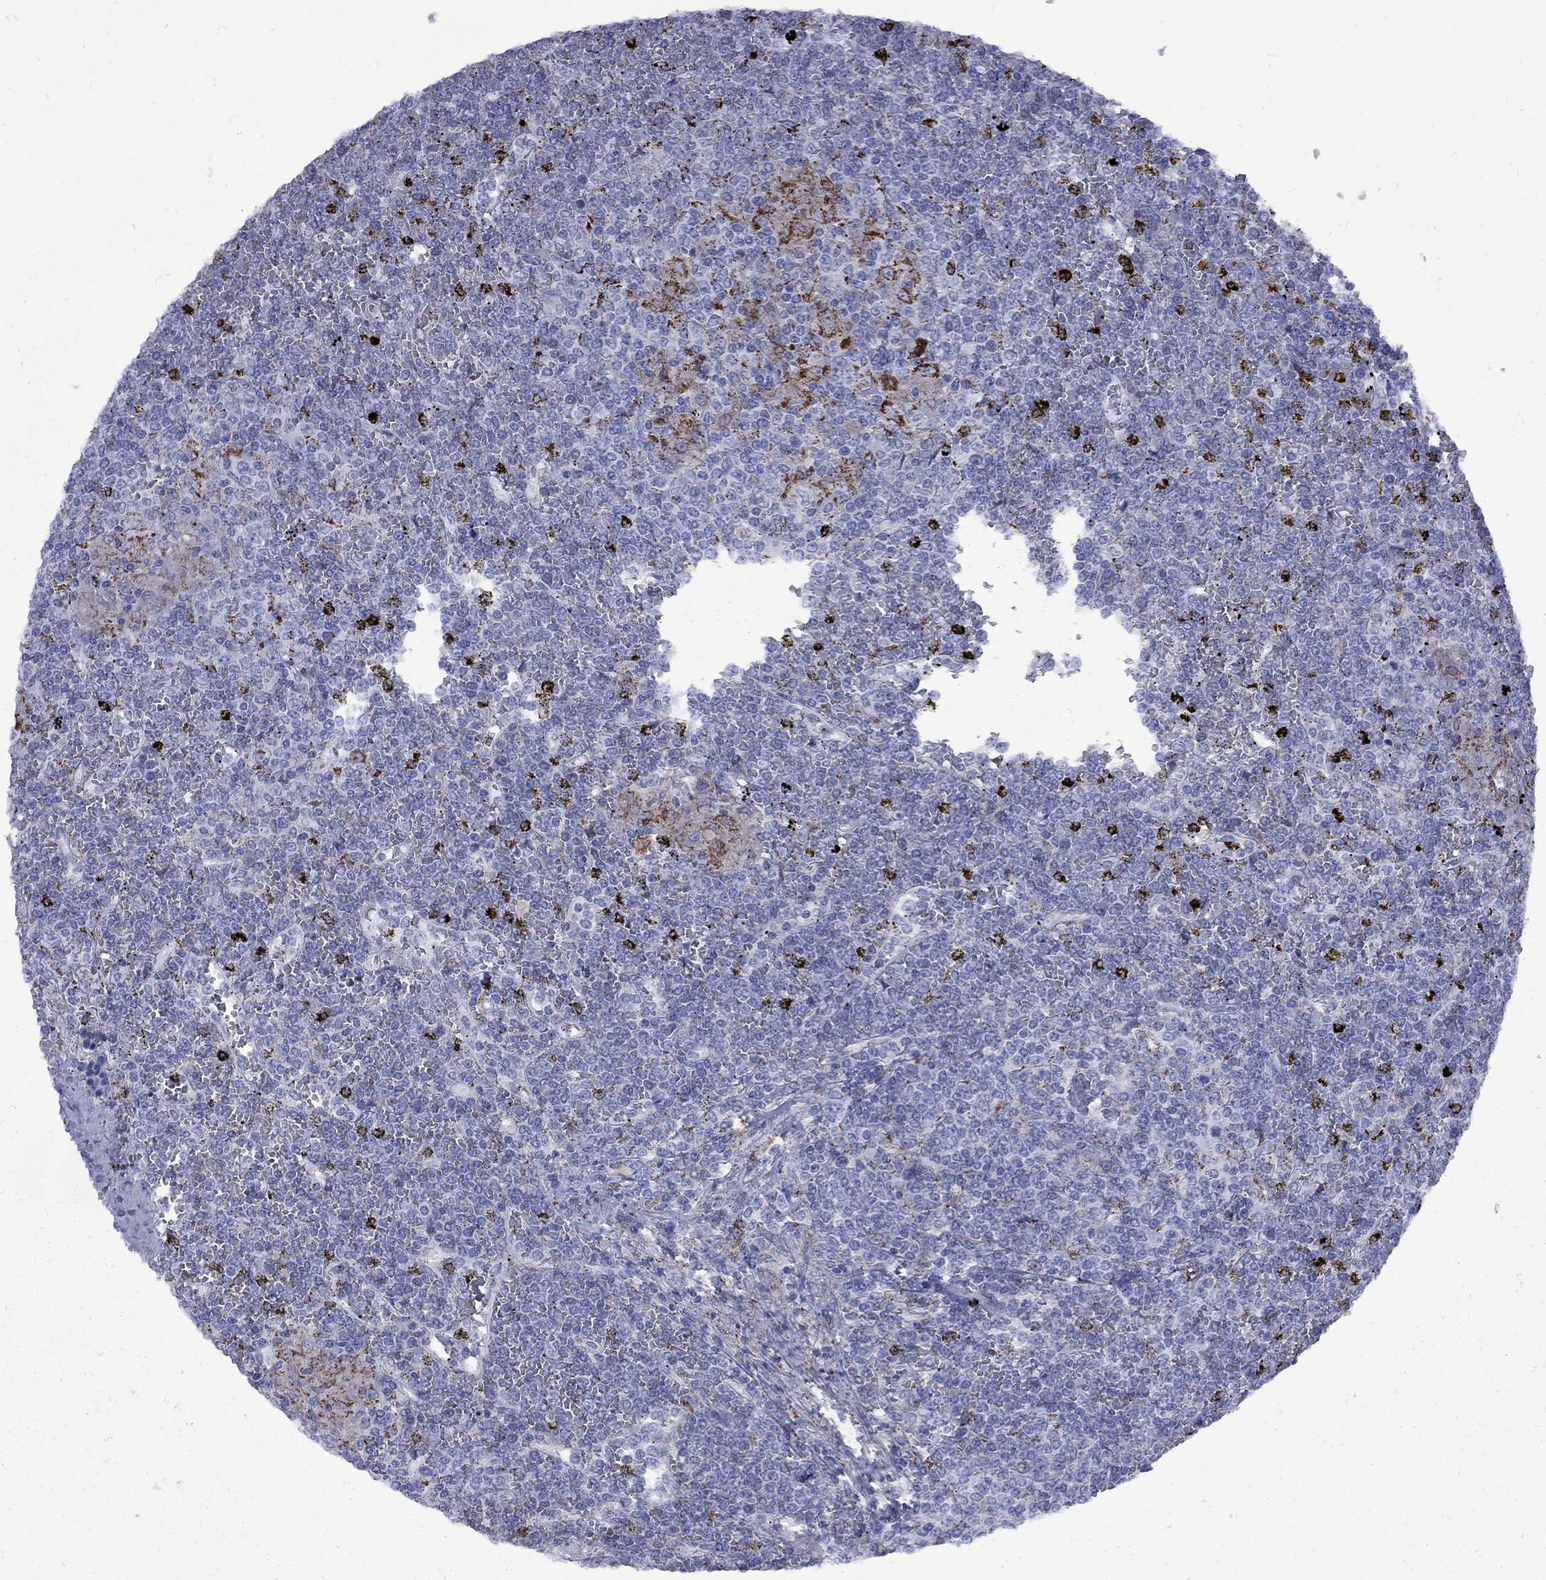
{"staining": {"intensity": "negative", "quantity": "none", "location": "none"}, "tissue": "lymphoma", "cell_type": "Tumor cells", "image_type": "cancer", "snomed": [{"axis": "morphology", "description": "Malignant lymphoma, non-Hodgkin's type, Low grade"}, {"axis": "topography", "description": "Spleen"}], "caption": "High magnification brightfield microscopy of lymphoma stained with DAB (brown) and counterstained with hematoxylin (blue): tumor cells show no significant expression. (Brightfield microscopy of DAB (3,3'-diaminobenzidine) immunohistochemistry at high magnification).", "gene": "SESTD1", "patient": {"sex": "female", "age": 19}}